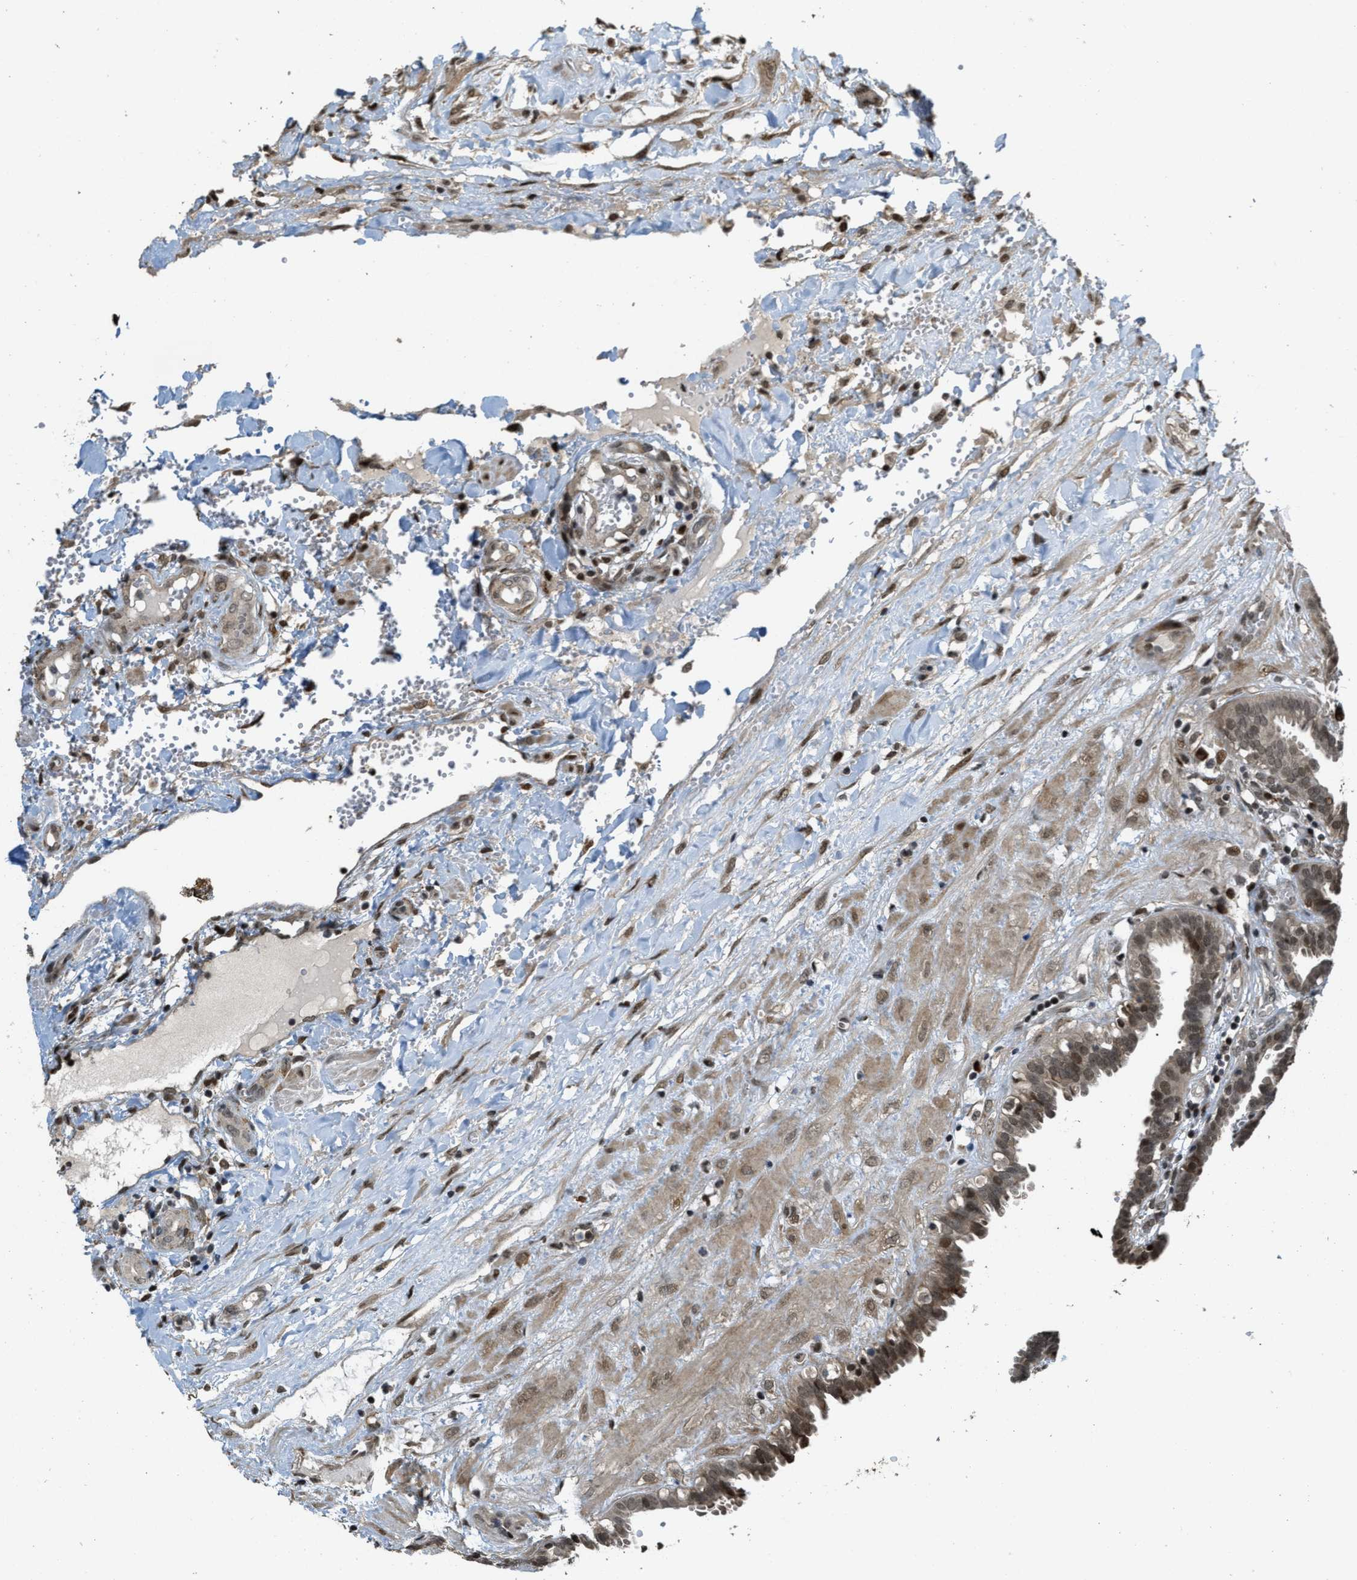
{"staining": {"intensity": "strong", "quantity": ">75%", "location": "cytoplasmic/membranous,nuclear"}, "tissue": "fallopian tube", "cell_type": "Glandular cells", "image_type": "normal", "snomed": [{"axis": "morphology", "description": "Normal tissue, NOS"}, {"axis": "topography", "description": "Fallopian tube"}, {"axis": "topography", "description": "Placenta"}], "caption": "The immunohistochemical stain highlights strong cytoplasmic/membranous,nuclear expression in glandular cells of benign fallopian tube. The staining was performed using DAB to visualize the protein expression in brown, while the nuclei were stained in blue with hematoxylin (Magnification: 20x).", "gene": "SERTAD2", "patient": {"sex": "female", "age": 32}}